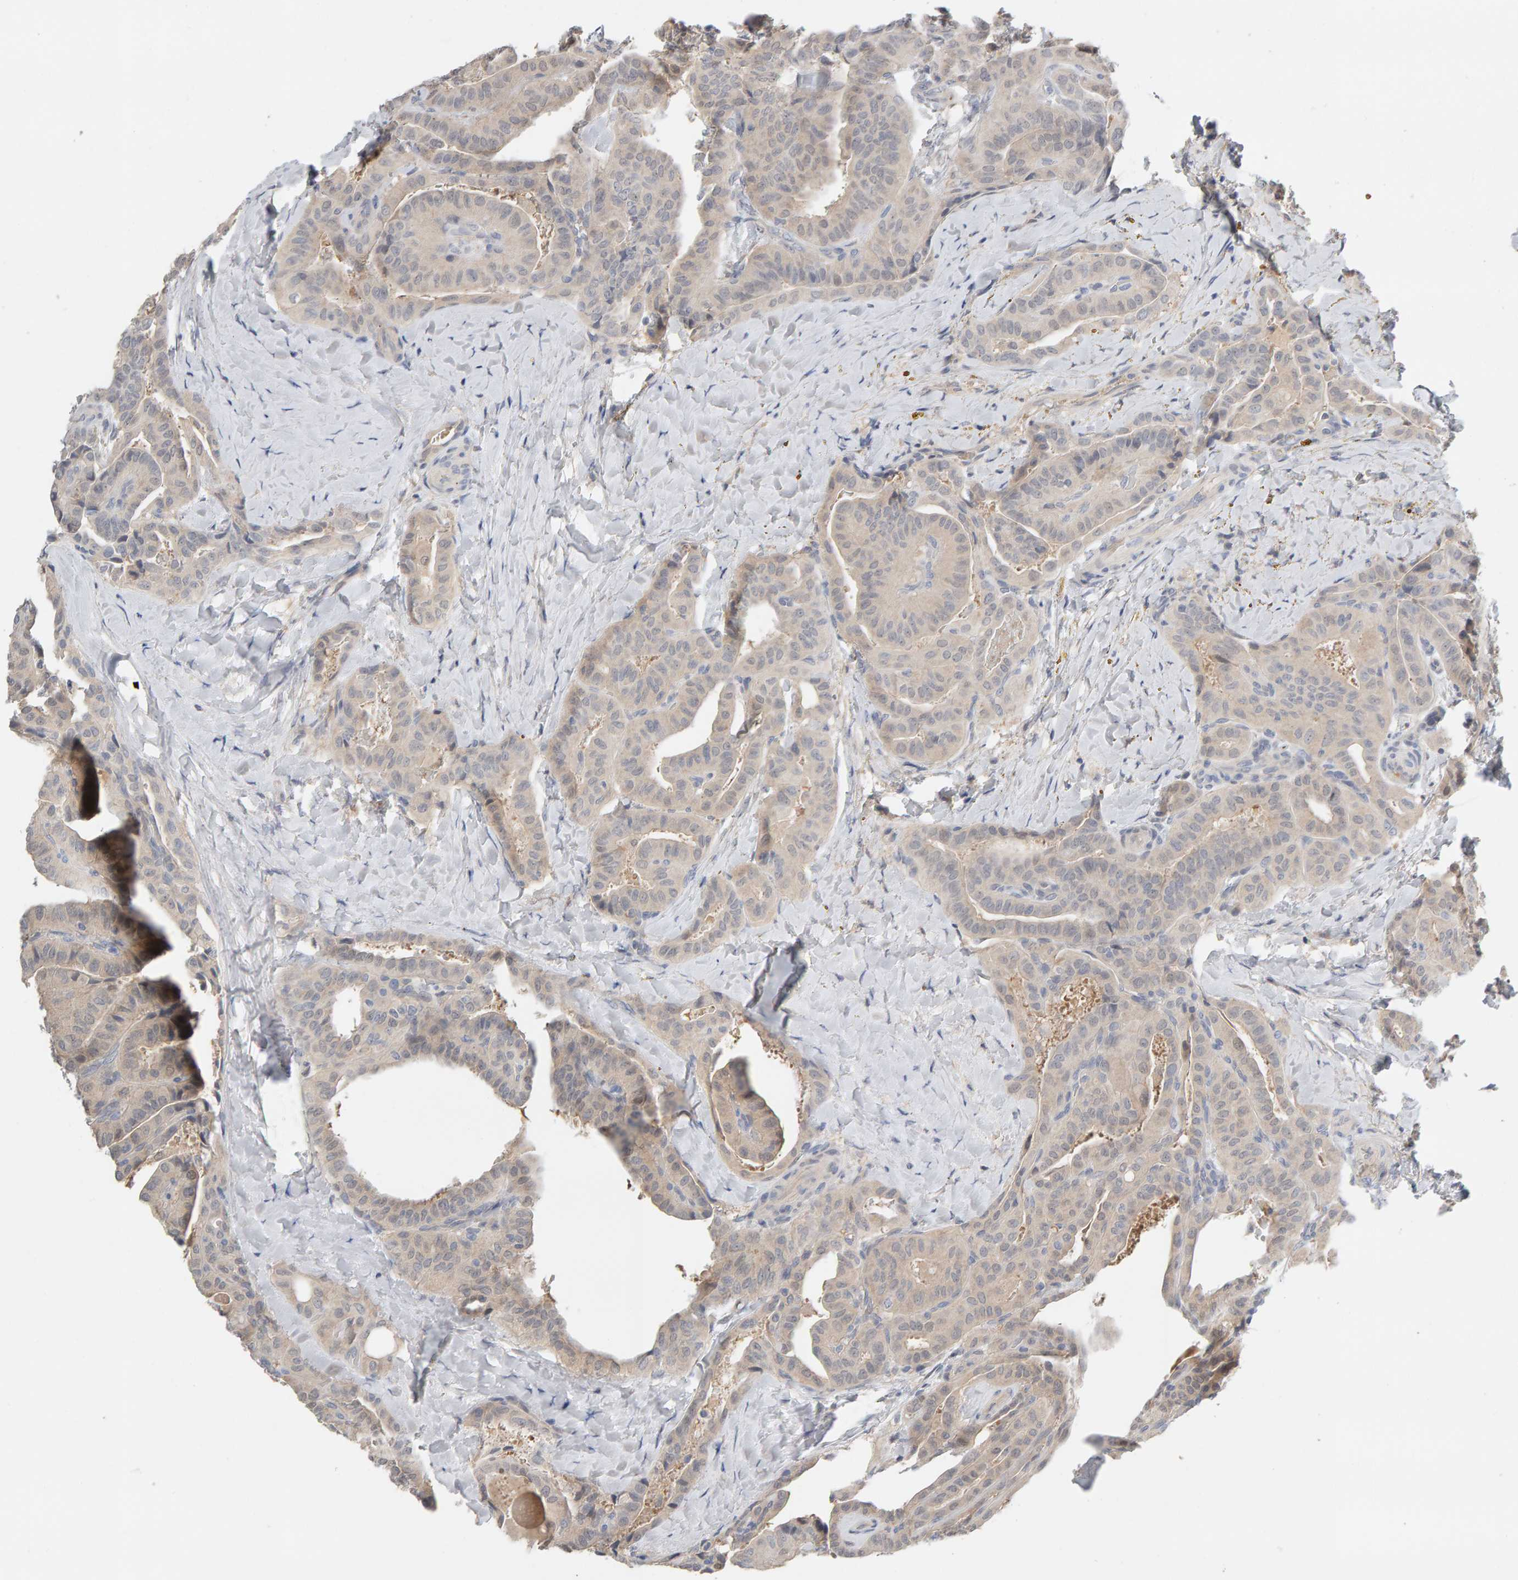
{"staining": {"intensity": "weak", "quantity": "<25%", "location": "cytoplasmic/membranous"}, "tissue": "thyroid cancer", "cell_type": "Tumor cells", "image_type": "cancer", "snomed": [{"axis": "morphology", "description": "Papillary adenocarcinoma, NOS"}, {"axis": "topography", "description": "Thyroid gland"}], "caption": "Tumor cells are negative for protein expression in human papillary adenocarcinoma (thyroid). (DAB (3,3'-diaminobenzidine) immunohistochemistry with hematoxylin counter stain).", "gene": "GFUS", "patient": {"sex": "male", "age": 77}}